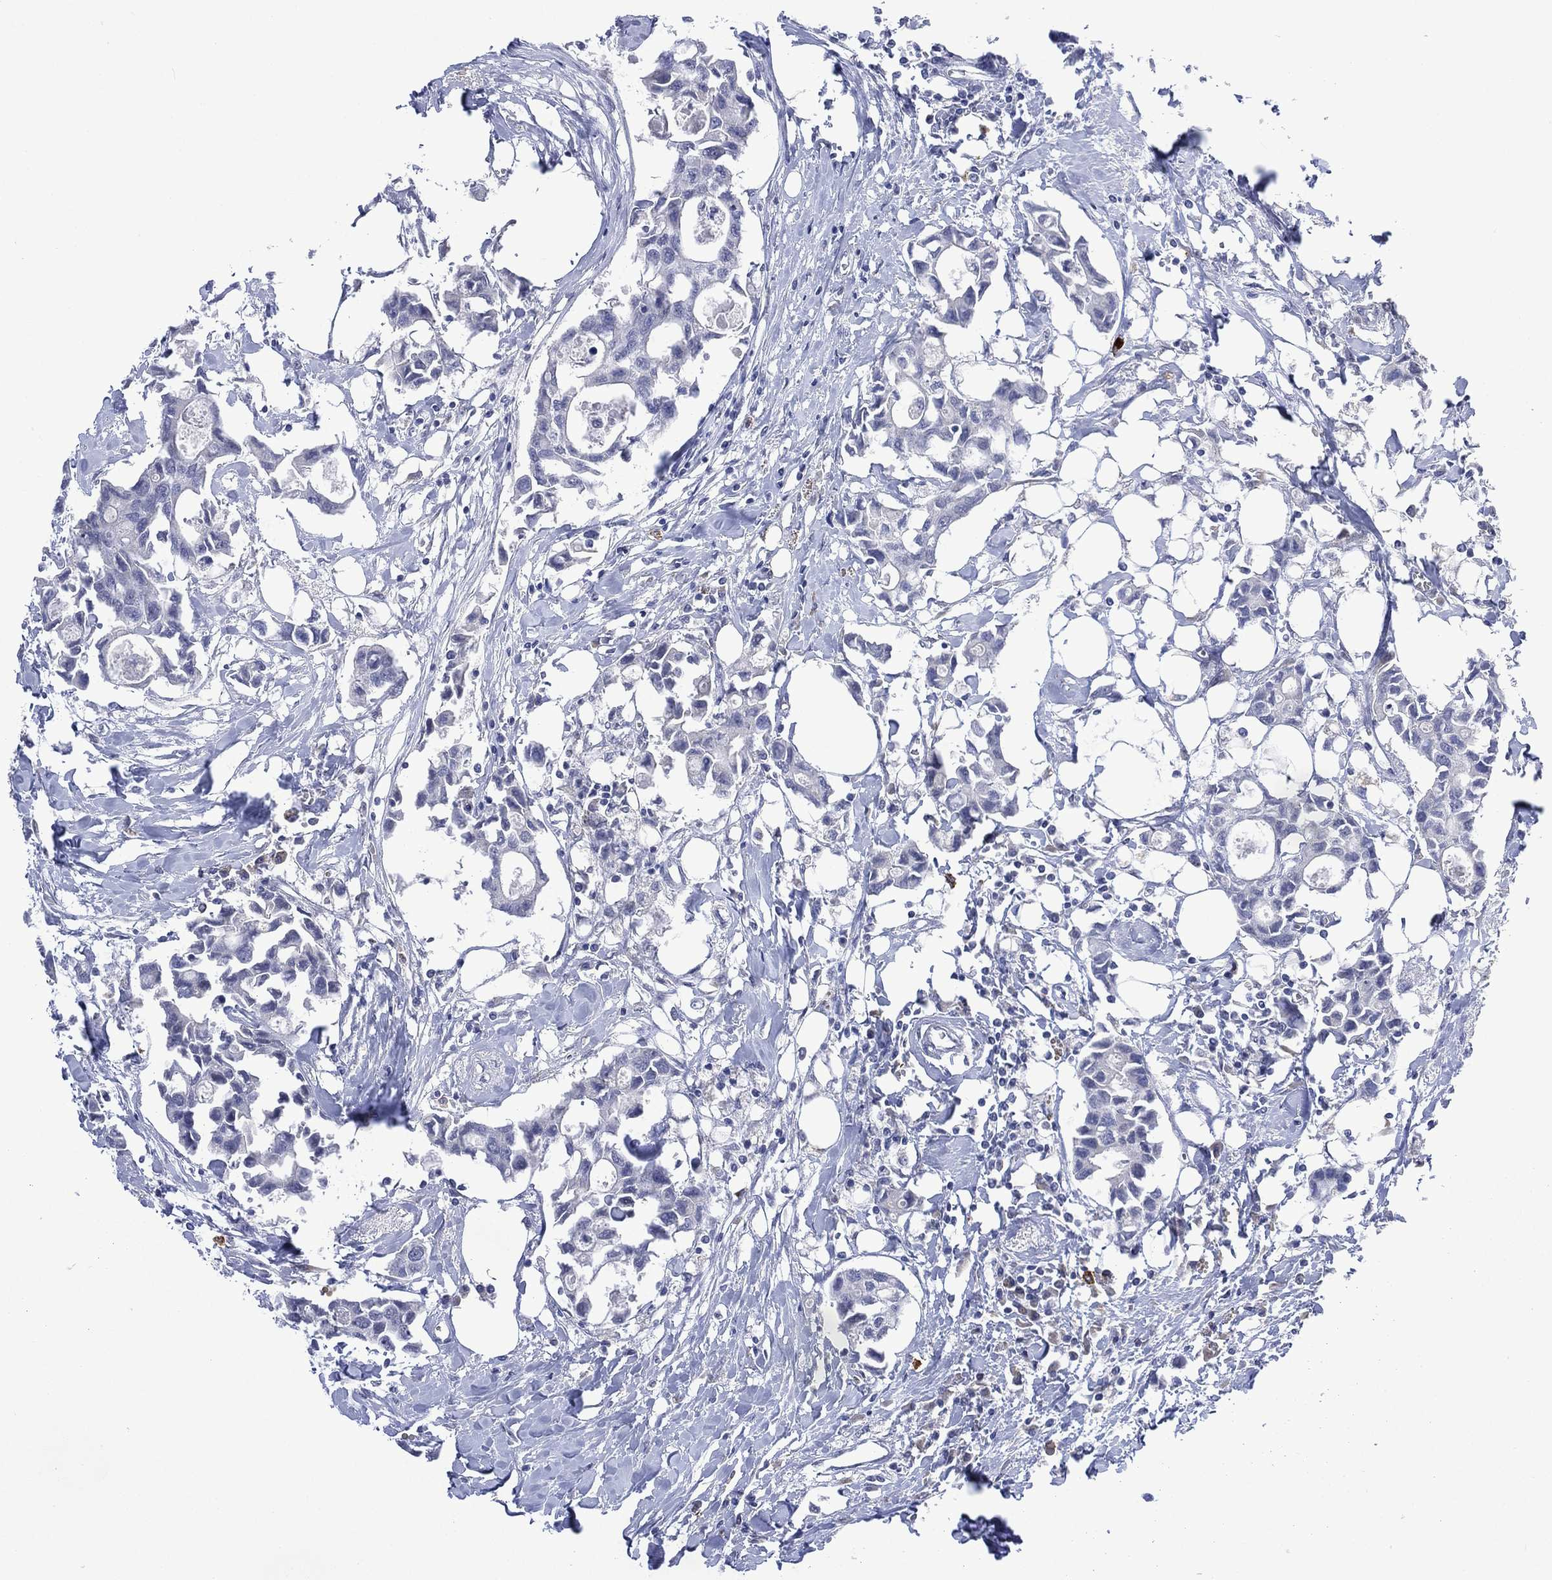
{"staining": {"intensity": "negative", "quantity": "none", "location": "none"}, "tissue": "breast cancer", "cell_type": "Tumor cells", "image_type": "cancer", "snomed": [{"axis": "morphology", "description": "Duct carcinoma"}, {"axis": "topography", "description": "Breast"}], "caption": "A micrograph of breast cancer stained for a protein demonstrates no brown staining in tumor cells.", "gene": "ASB10", "patient": {"sex": "female", "age": 83}}